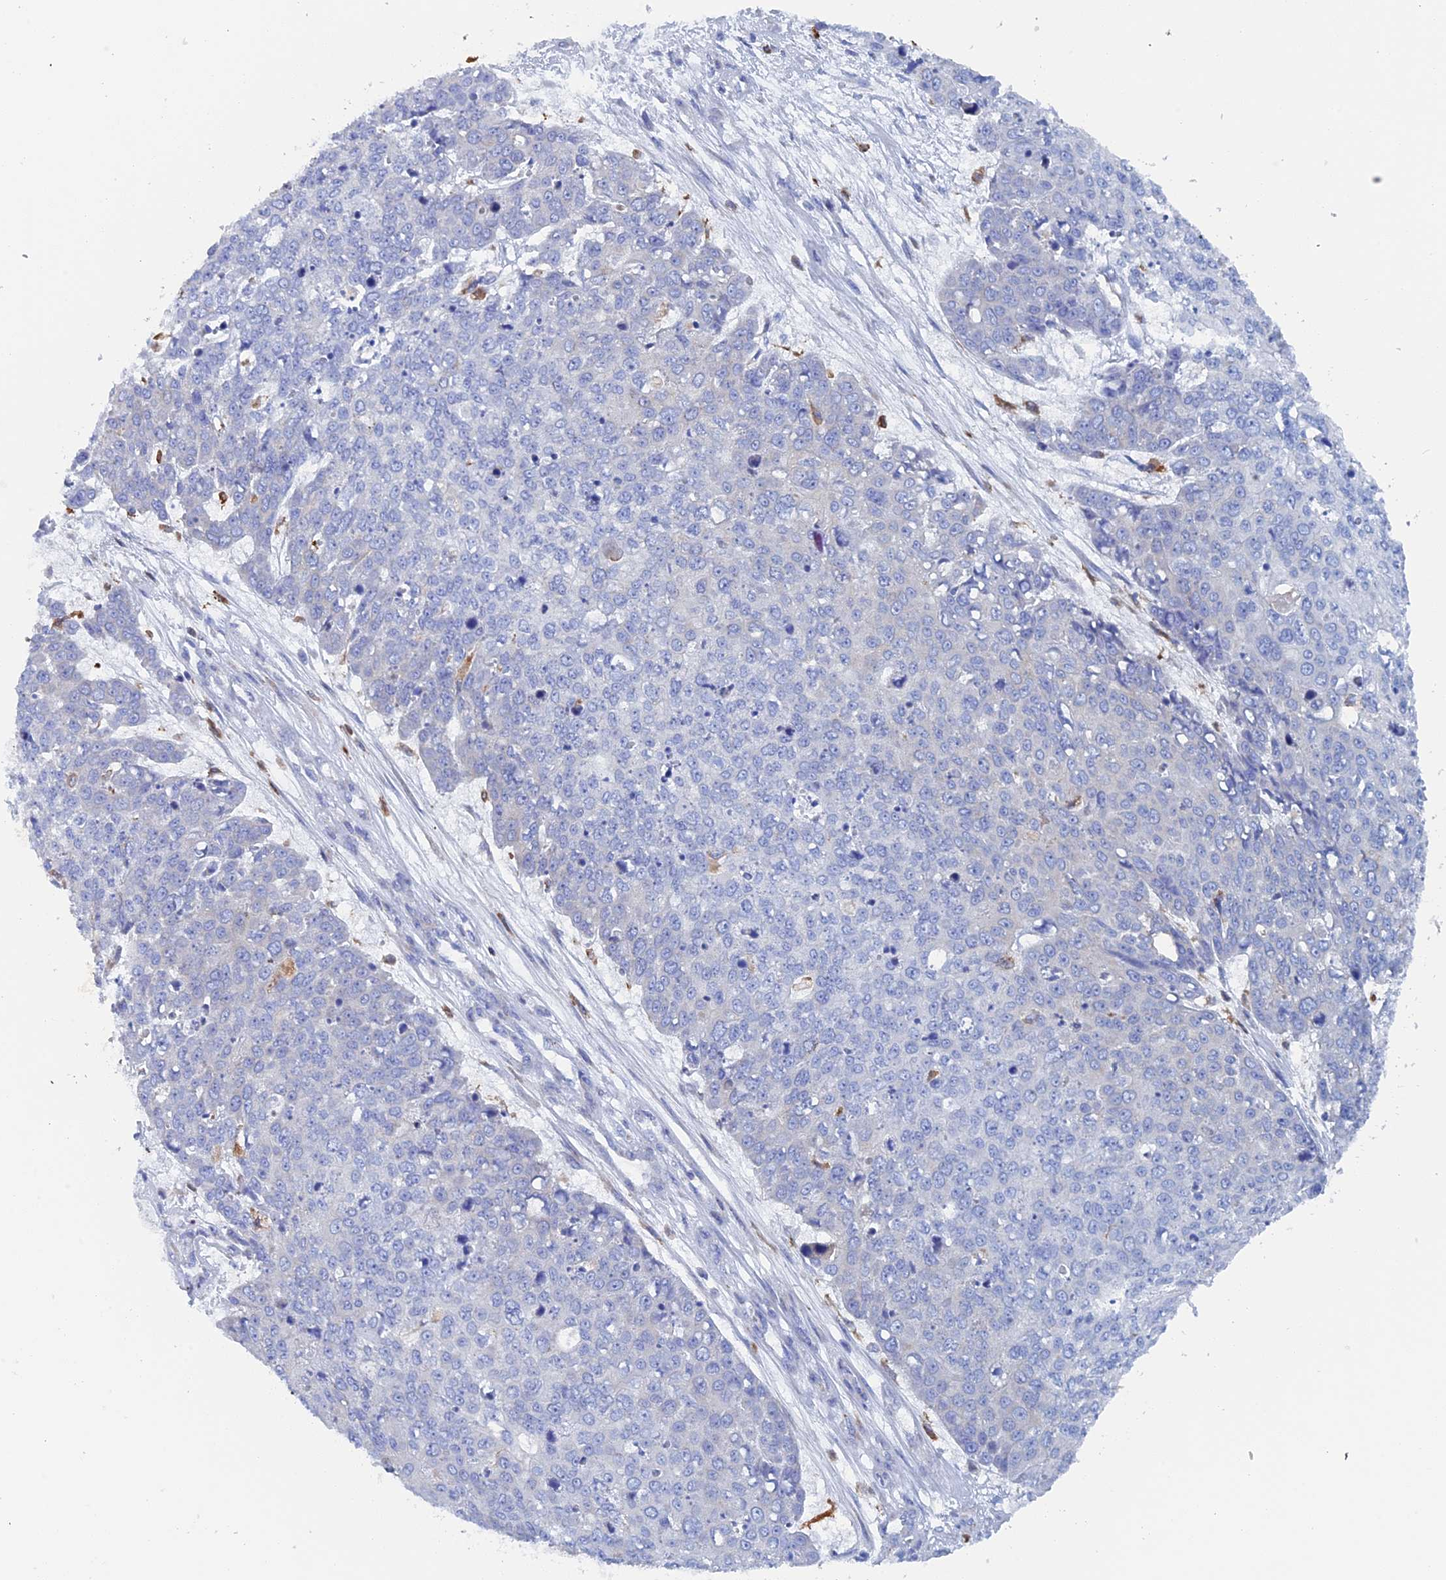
{"staining": {"intensity": "negative", "quantity": "none", "location": "none"}, "tissue": "skin cancer", "cell_type": "Tumor cells", "image_type": "cancer", "snomed": [{"axis": "morphology", "description": "Squamous cell carcinoma, NOS"}, {"axis": "topography", "description": "Skin"}], "caption": "IHC of skin squamous cell carcinoma shows no expression in tumor cells. (Brightfield microscopy of DAB (3,3'-diaminobenzidine) immunohistochemistry (IHC) at high magnification).", "gene": "COG7", "patient": {"sex": "male", "age": 71}}